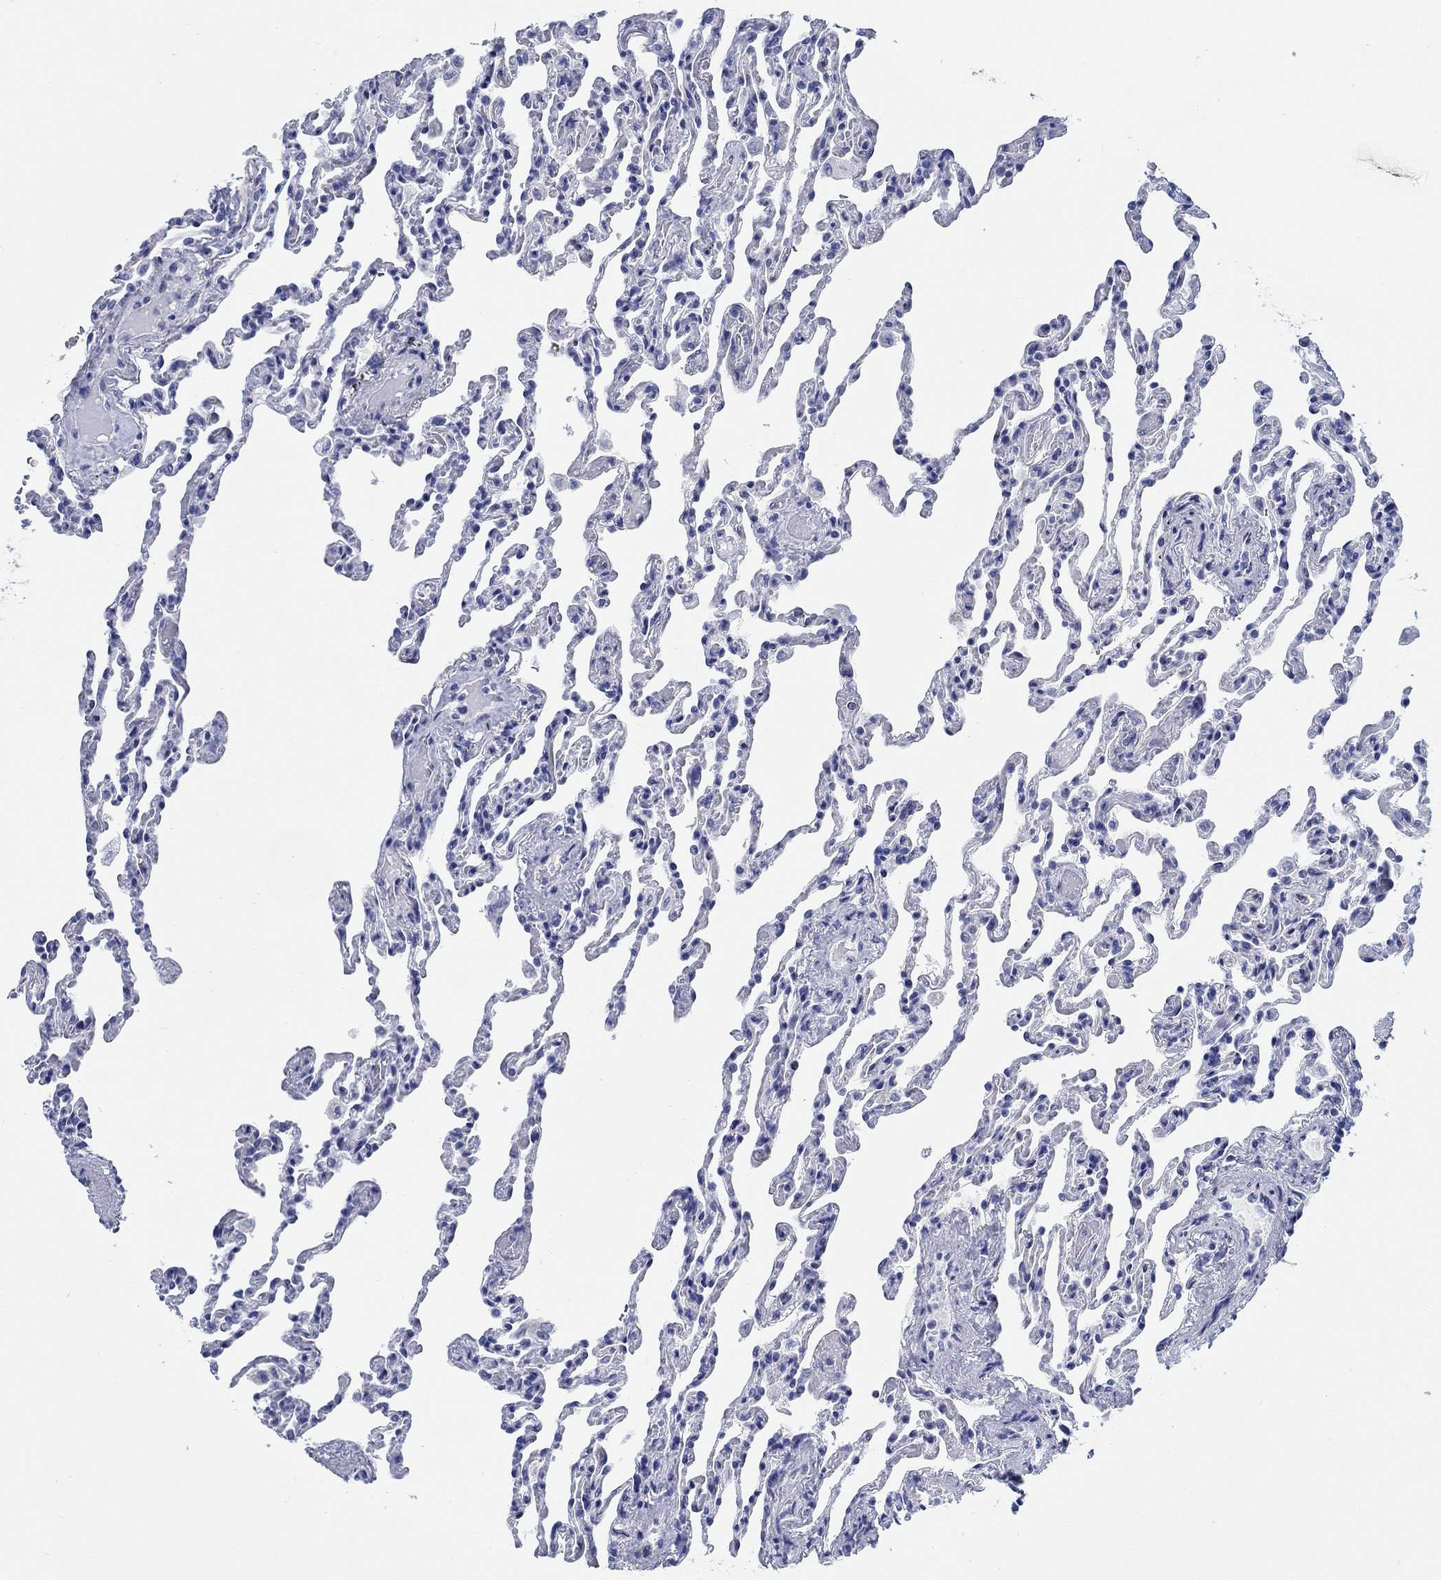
{"staining": {"intensity": "negative", "quantity": "none", "location": "none"}, "tissue": "lung", "cell_type": "Alveolar cells", "image_type": "normal", "snomed": [{"axis": "morphology", "description": "Normal tissue, NOS"}, {"axis": "topography", "description": "Lung"}], "caption": "This is a histopathology image of immunohistochemistry staining of normal lung, which shows no staining in alveolar cells. (DAB immunohistochemistry (IHC), high magnification).", "gene": "RD3L", "patient": {"sex": "female", "age": 43}}